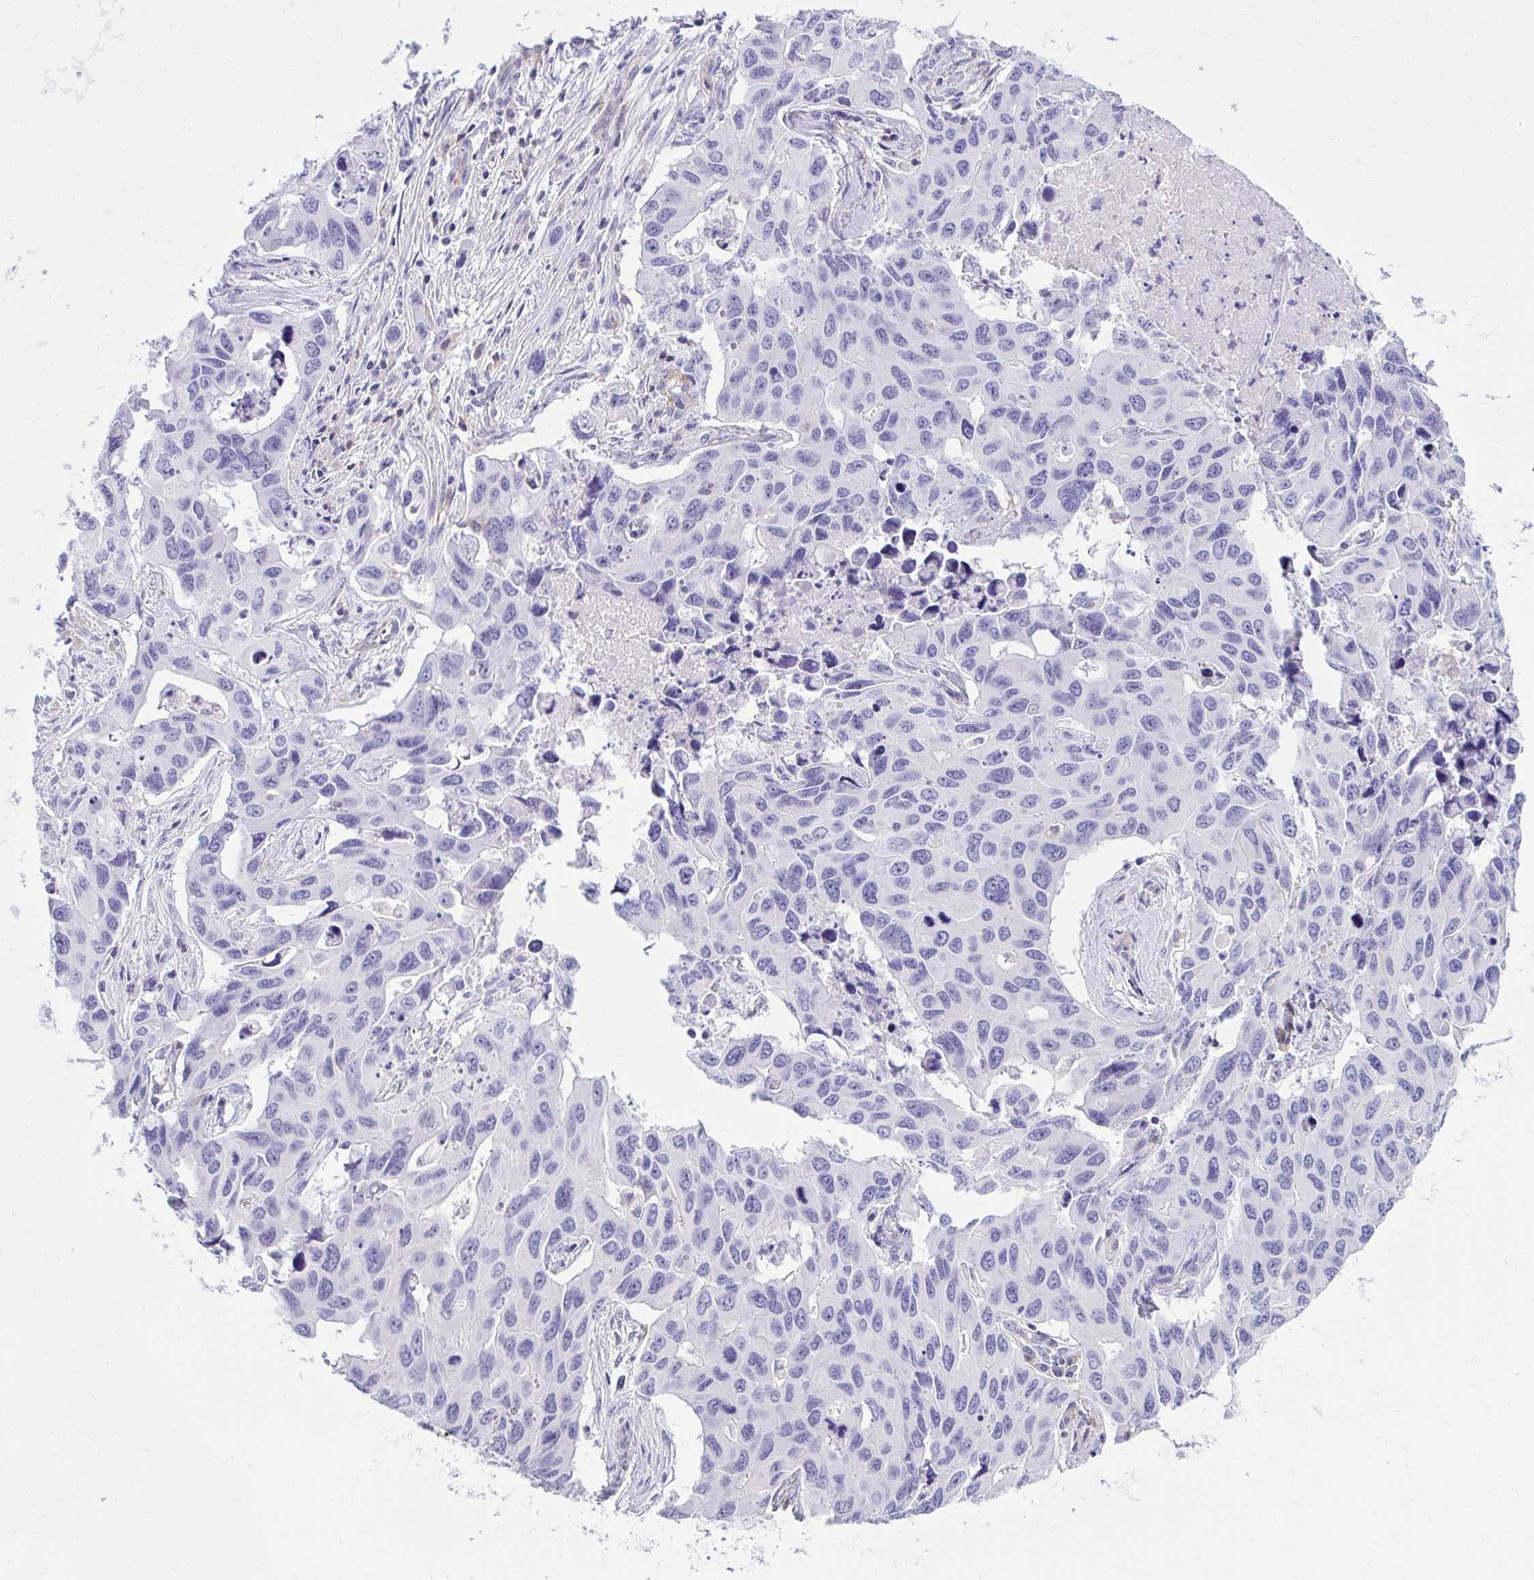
{"staining": {"intensity": "negative", "quantity": "none", "location": "none"}, "tissue": "lung cancer", "cell_type": "Tumor cells", "image_type": "cancer", "snomed": [{"axis": "morphology", "description": "Adenocarcinoma, NOS"}, {"axis": "topography", "description": "Lung"}], "caption": "Immunohistochemistry (IHC) histopathology image of human lung cancer stained for a protein (brown), which reveals no staining in tumor cells. (DAB IHC, high magnification).", "gene": "GPRIN3", "patient": {"sex": "male", "age": 64}}